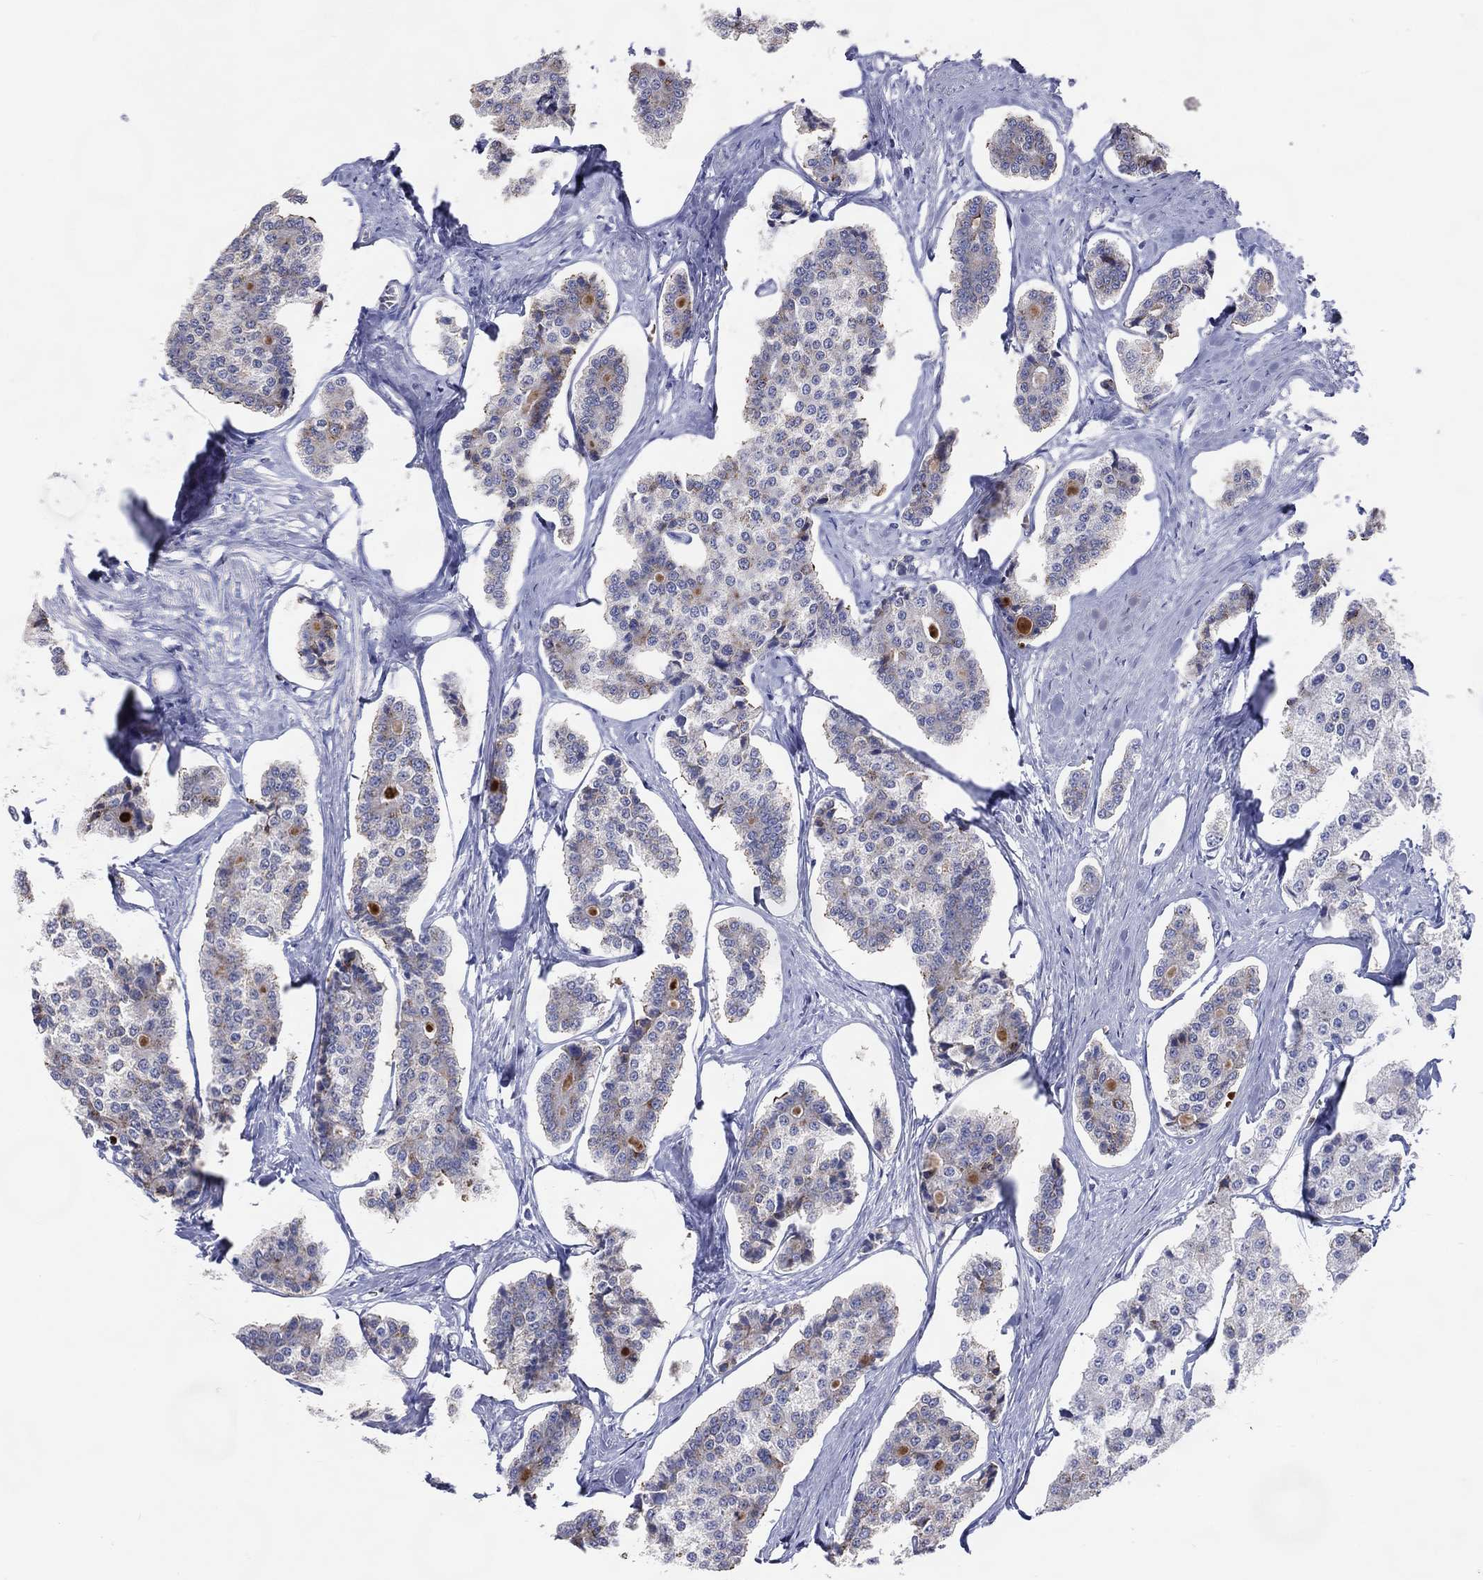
{"staining": {"intensity": "weak", "quantity": "<25%", "location": "cytoplasmic/membranous"}, "tissue": "carcinoid", "cell_type": "Tumor cells", "image_type": "cancer", "snomed": [{"axis": "morphology", "description": "Carcinoid, malignant, NOS"}, {"axis": "topography", "description": "Small intestine"}], "caption": "IHC photomicrograph of neoplastic tissue: human carcinoid stained with DAB demonstrates no significant protein expression in tumor cells.", "gene": "DNAH6", "patient": {"sex": "female", "age": 65}}